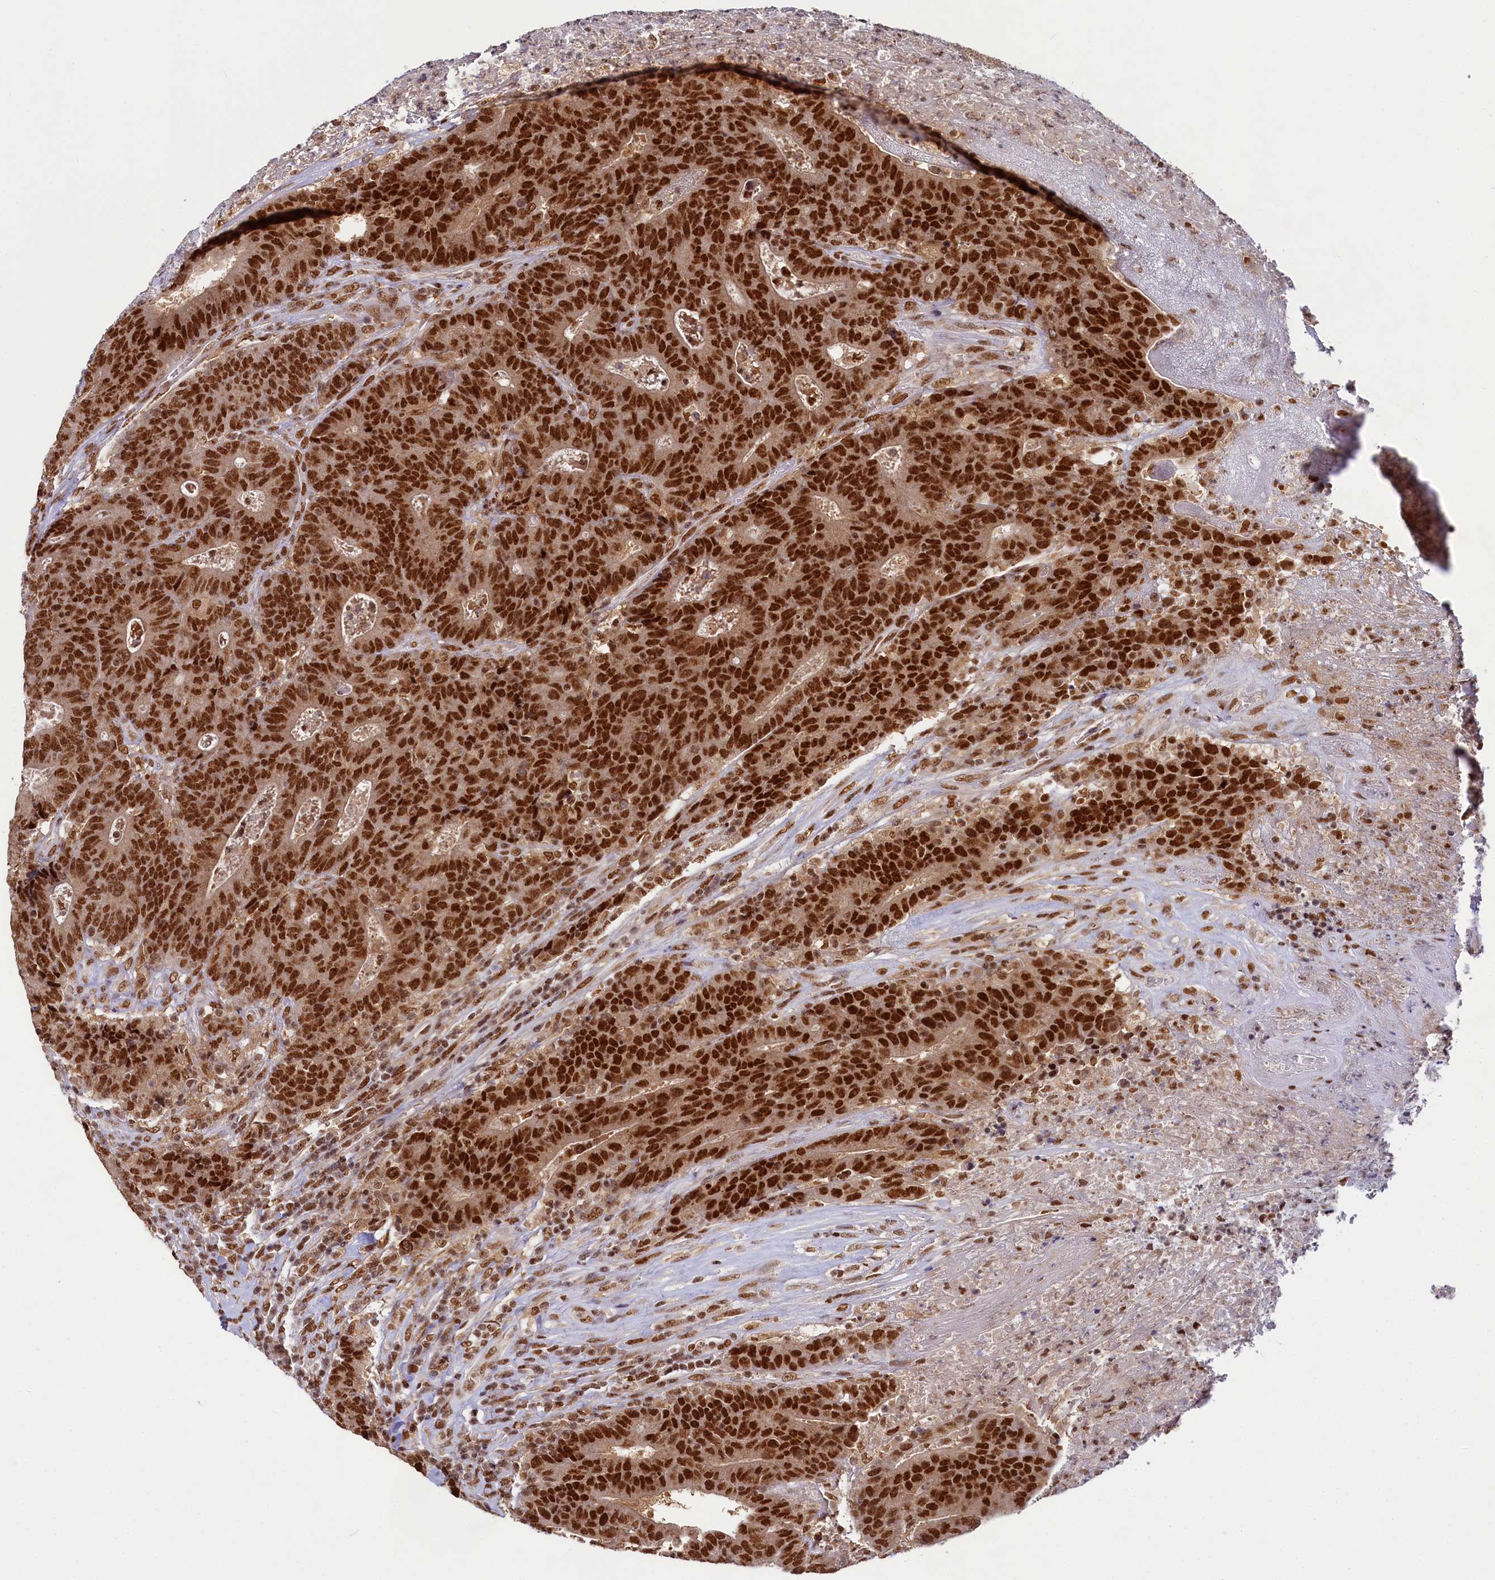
{"staining": {"intensity": "strong", "quantity": ">75%", "location": "nuclear"}, "tissue": "colorectal cancer", "cell_type": "Tumor cells", "image_type": "cancer", "snomed": [{"axis": "morphology", "description": "Adenocarcinoma, NOS"}, {"axis": "topography", "description": "Colon"}], "caption": "IHC micrograph of colorectal adenocarcinoma stained for a protein (brown), which demonstrates high levels of strong nuclear positivity in about >75% of tumor cells.", "gene": "PPHLN1", "patient": {"sex": "female", "age": 75}}